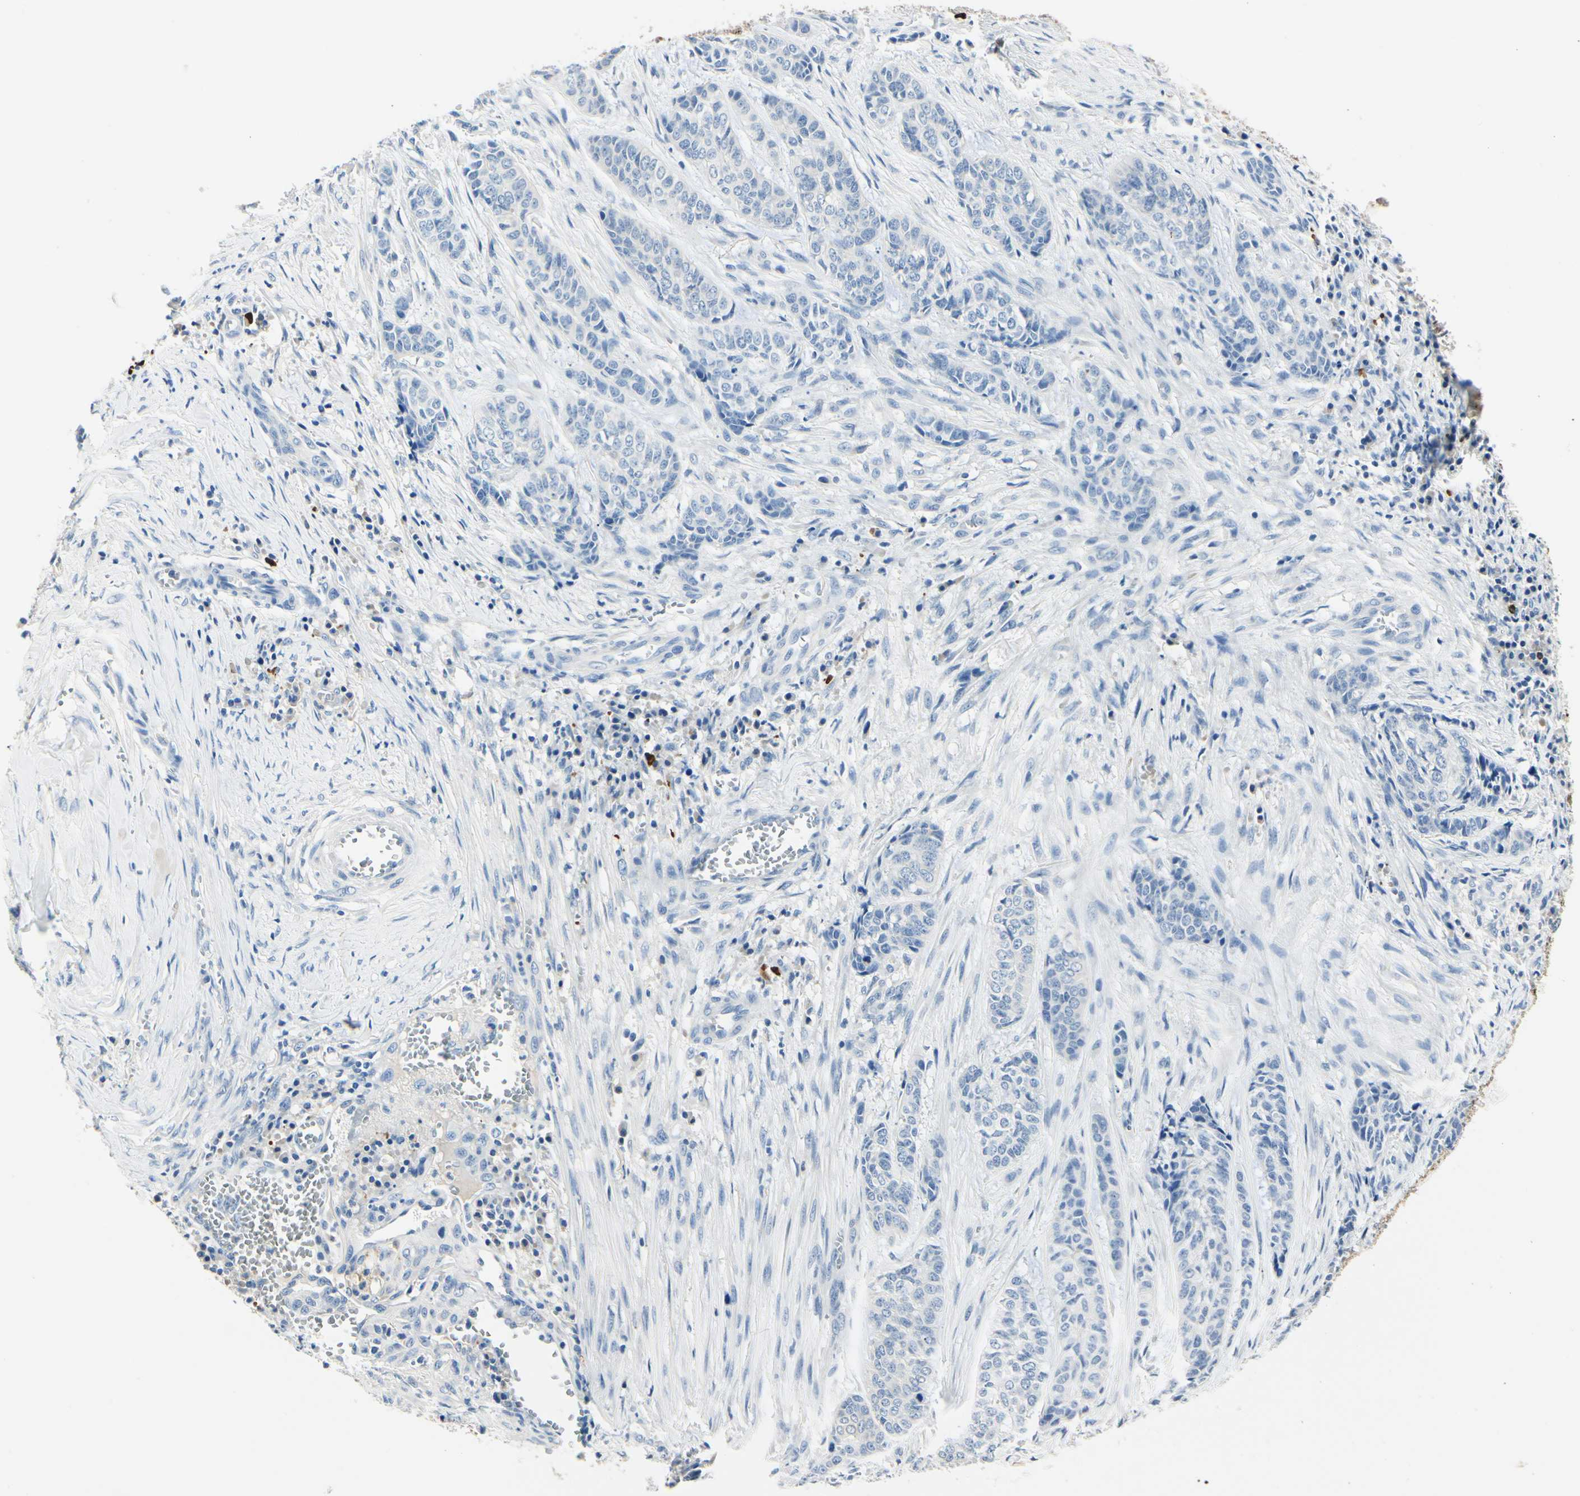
{"staining": {"intensity": "negative", "quantity": "none", "location": "none"}, "tissue": "skin cancer", "cell_type": "Tumor cells", "image_type": "cancer", "snomed": [{"axis": "morphology", "description": "Basal cell carcinoma"}, {"axis": "topography", "description": "Skin"}], "caption": "IHC photomicrograph of human basal cell carcinoma (skin) stained for a protein (brown), which reveals no expression in tumor cells.", "gene": "TGFBR3", "patient": {"sex": "female", "age": 64}}